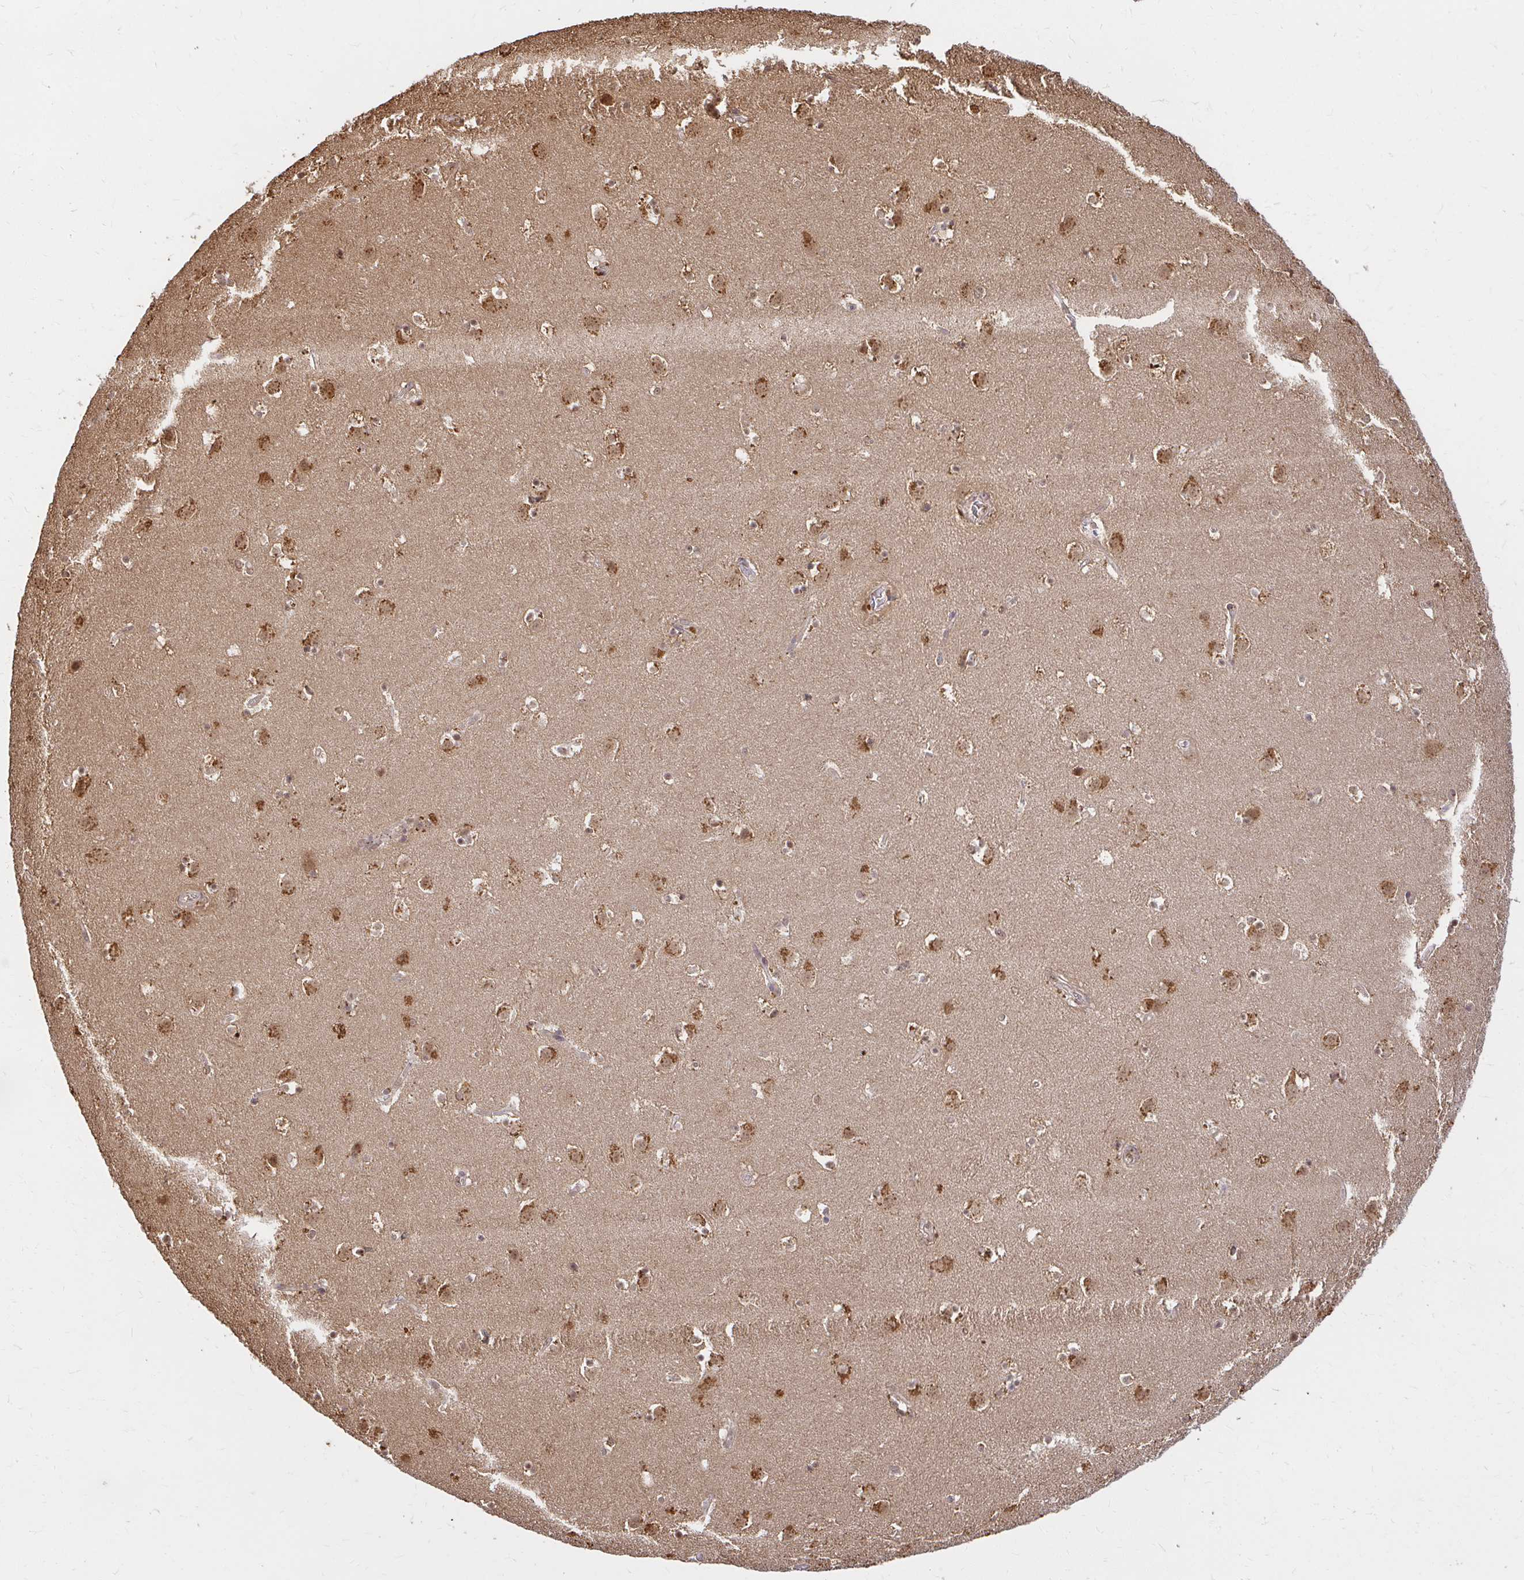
{"staining": {"intensity": "strong", "quantity": "<25%", "location": "cytoplasmic/membranous"}, "tissue": "caudate", "cell_type": "Glial cells", "image_type": "normal", "snomed": [{"axis": "morphology", "description": "Normal tissue, NOS"}, {"axis": "topography", "description": "Lateral ventricle wall"}], "caption": "A high-resolution photomicrograph shows immunohistochemistry staining of benign caudate, which exhibits strong cytoplasmic/membranous positivity in about <25% of glial cells.", "gene": "LARS2", "patient": {"sex": "male", "age": 37}}